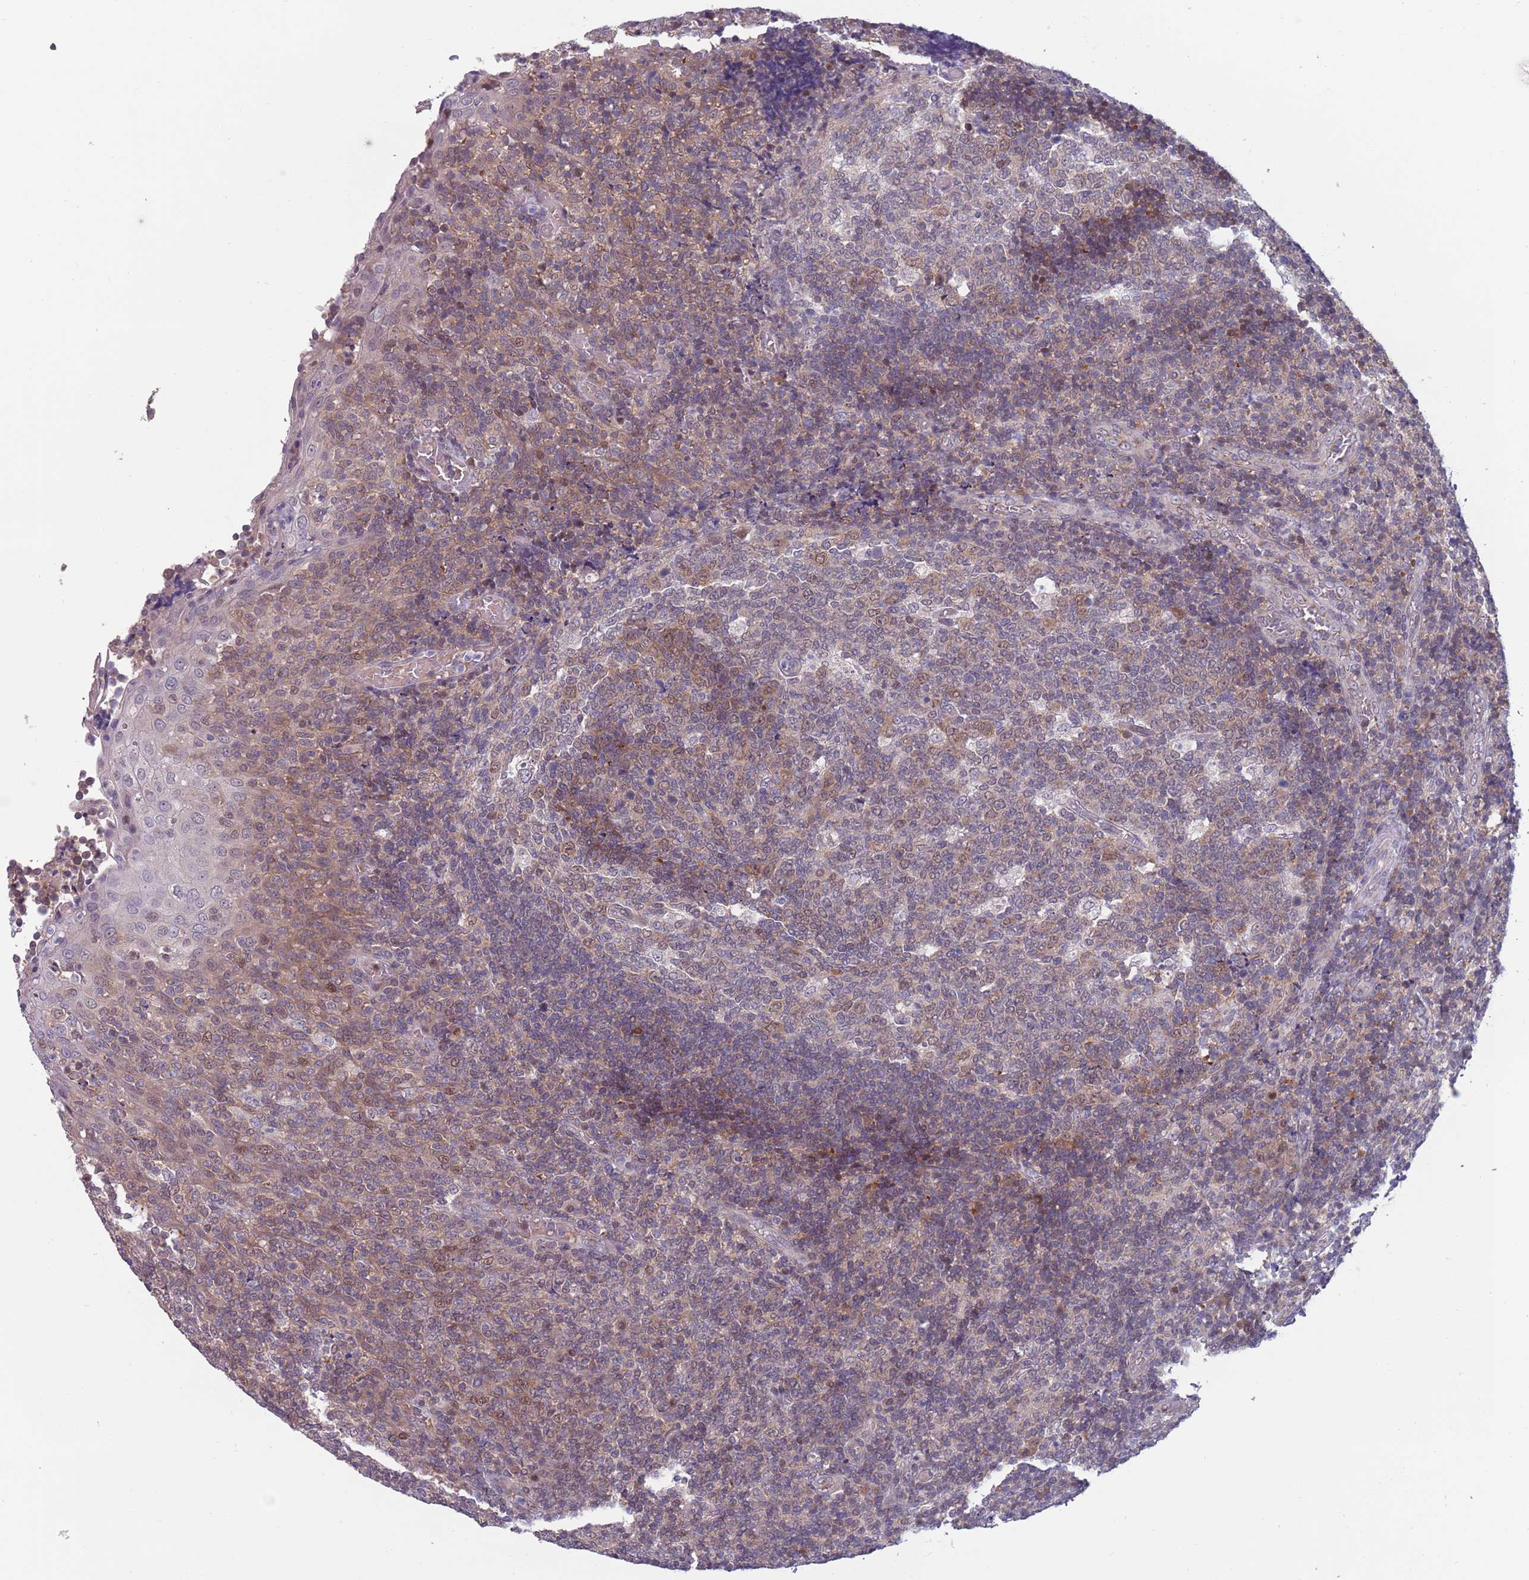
{"staining": {"intensity": "weak", "quantity": "25%-75%", "location": "cytoplasmic/membranous"}, "tissue": "tonsil", "cell_type": "Germinal center cells", "image_type": "normal", "snomed": [{"axis": "morphology", "description": "Normal tissue, NOS"}, {"axis": "topography", "description": "Tonsil"}], "caption": "Germinal center cells demonstrate weak cytoplasmic/membranous positivity in approximately 25%-75% of cells in normal tonsil. Immunohistochemistry (ihc) stains the protein of interest in brown and the nuclei are stained blue.", "gene": "CLNS1A", "patient": {"sex": "female", "age": 19}}